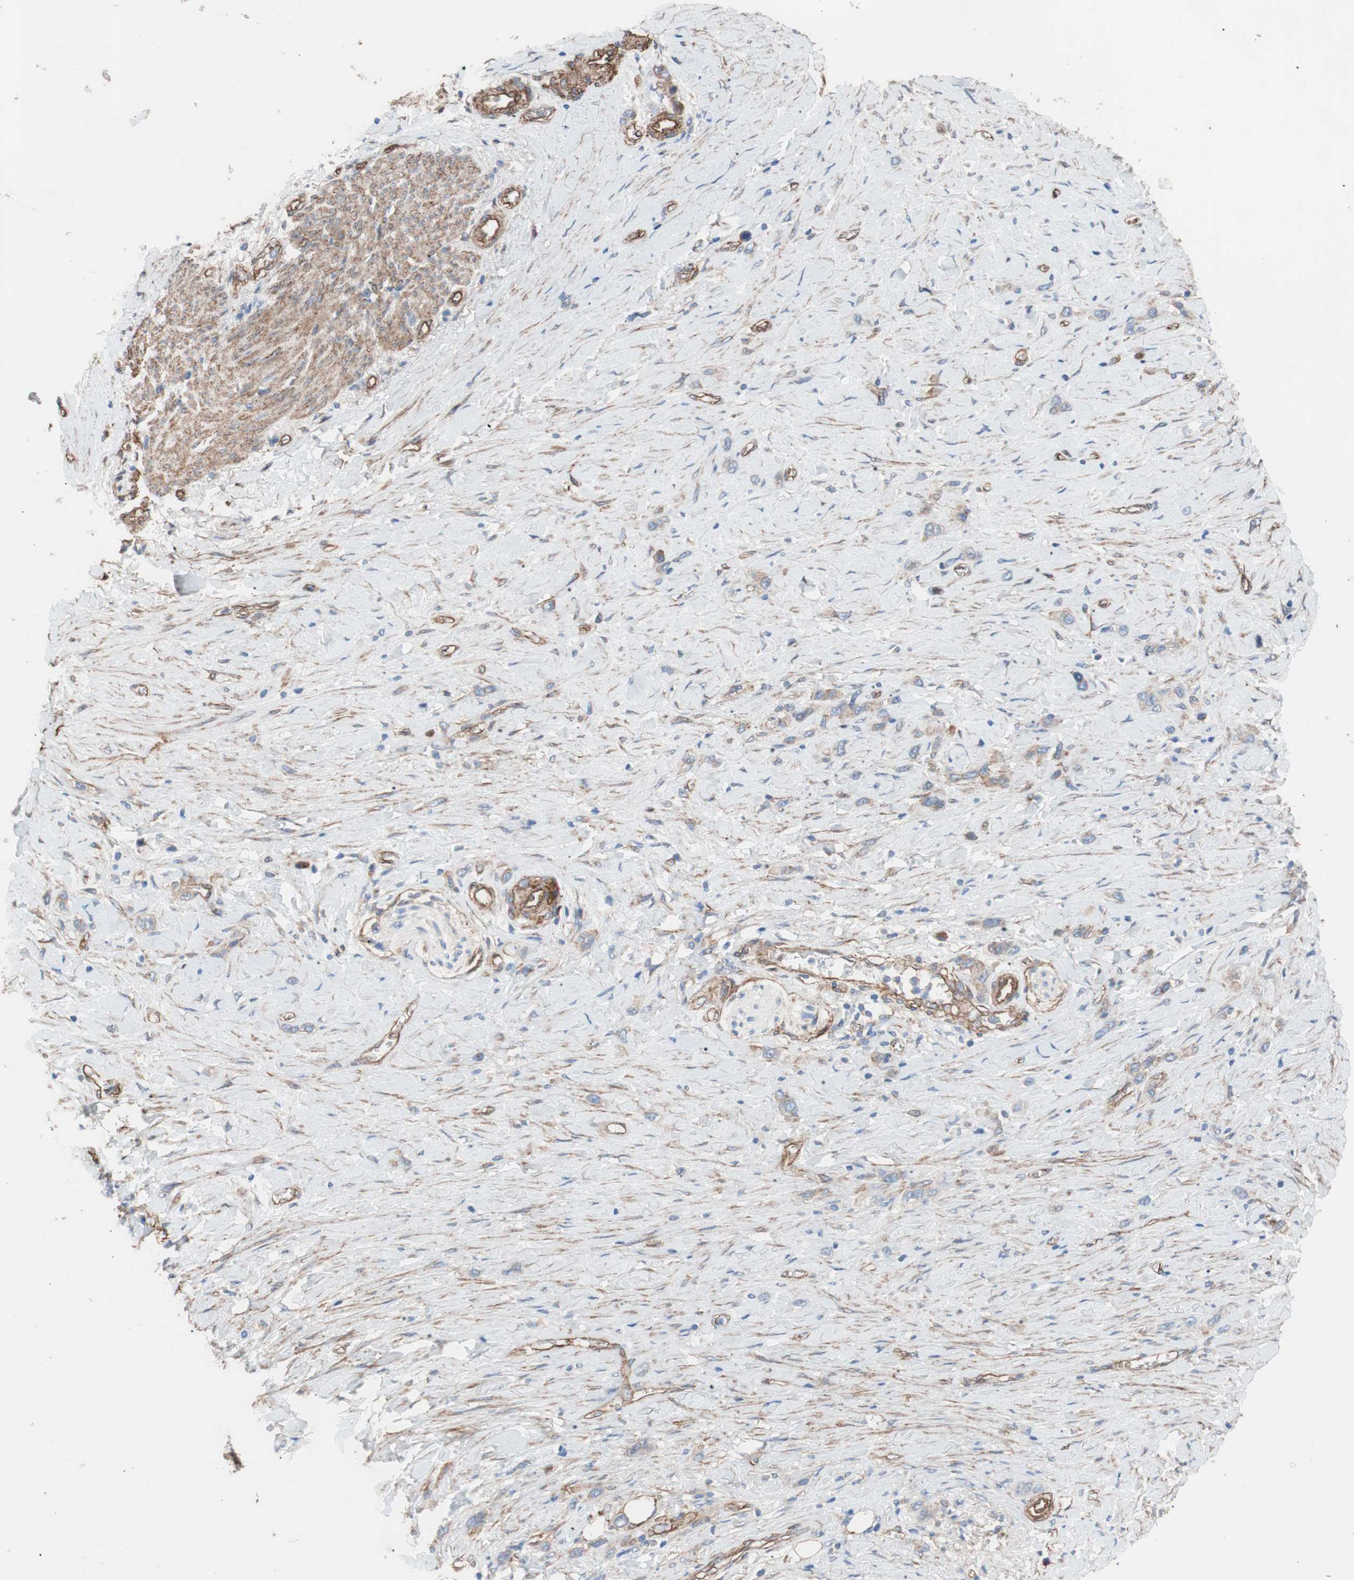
{"staining": {"intensity": "weak", "quantity": "<25%", "location": "cytoplasmic/membranous"}, "tissue": "stomach cancer", "cell_type": "Tumor cells", "image_type": "cancer", "snomed": [{"axis": "morphology", "description": "Normal tissue, NOS"}, {"axis": "morphology", "description": "Adenocarcinoma, NOS"}, {"axis": "morphology", "description": "Adenocarcinoma, High grade"}, {"axis": "topography", "description": "Stomach, upper"}, {"axis": "topography", "description": "Stomach"}], "caption": "Tumor cells are negative for protein expression in human stomach cancer.", "gene": "SPINT1", "patient": {"sex": "female", "age": 65}}